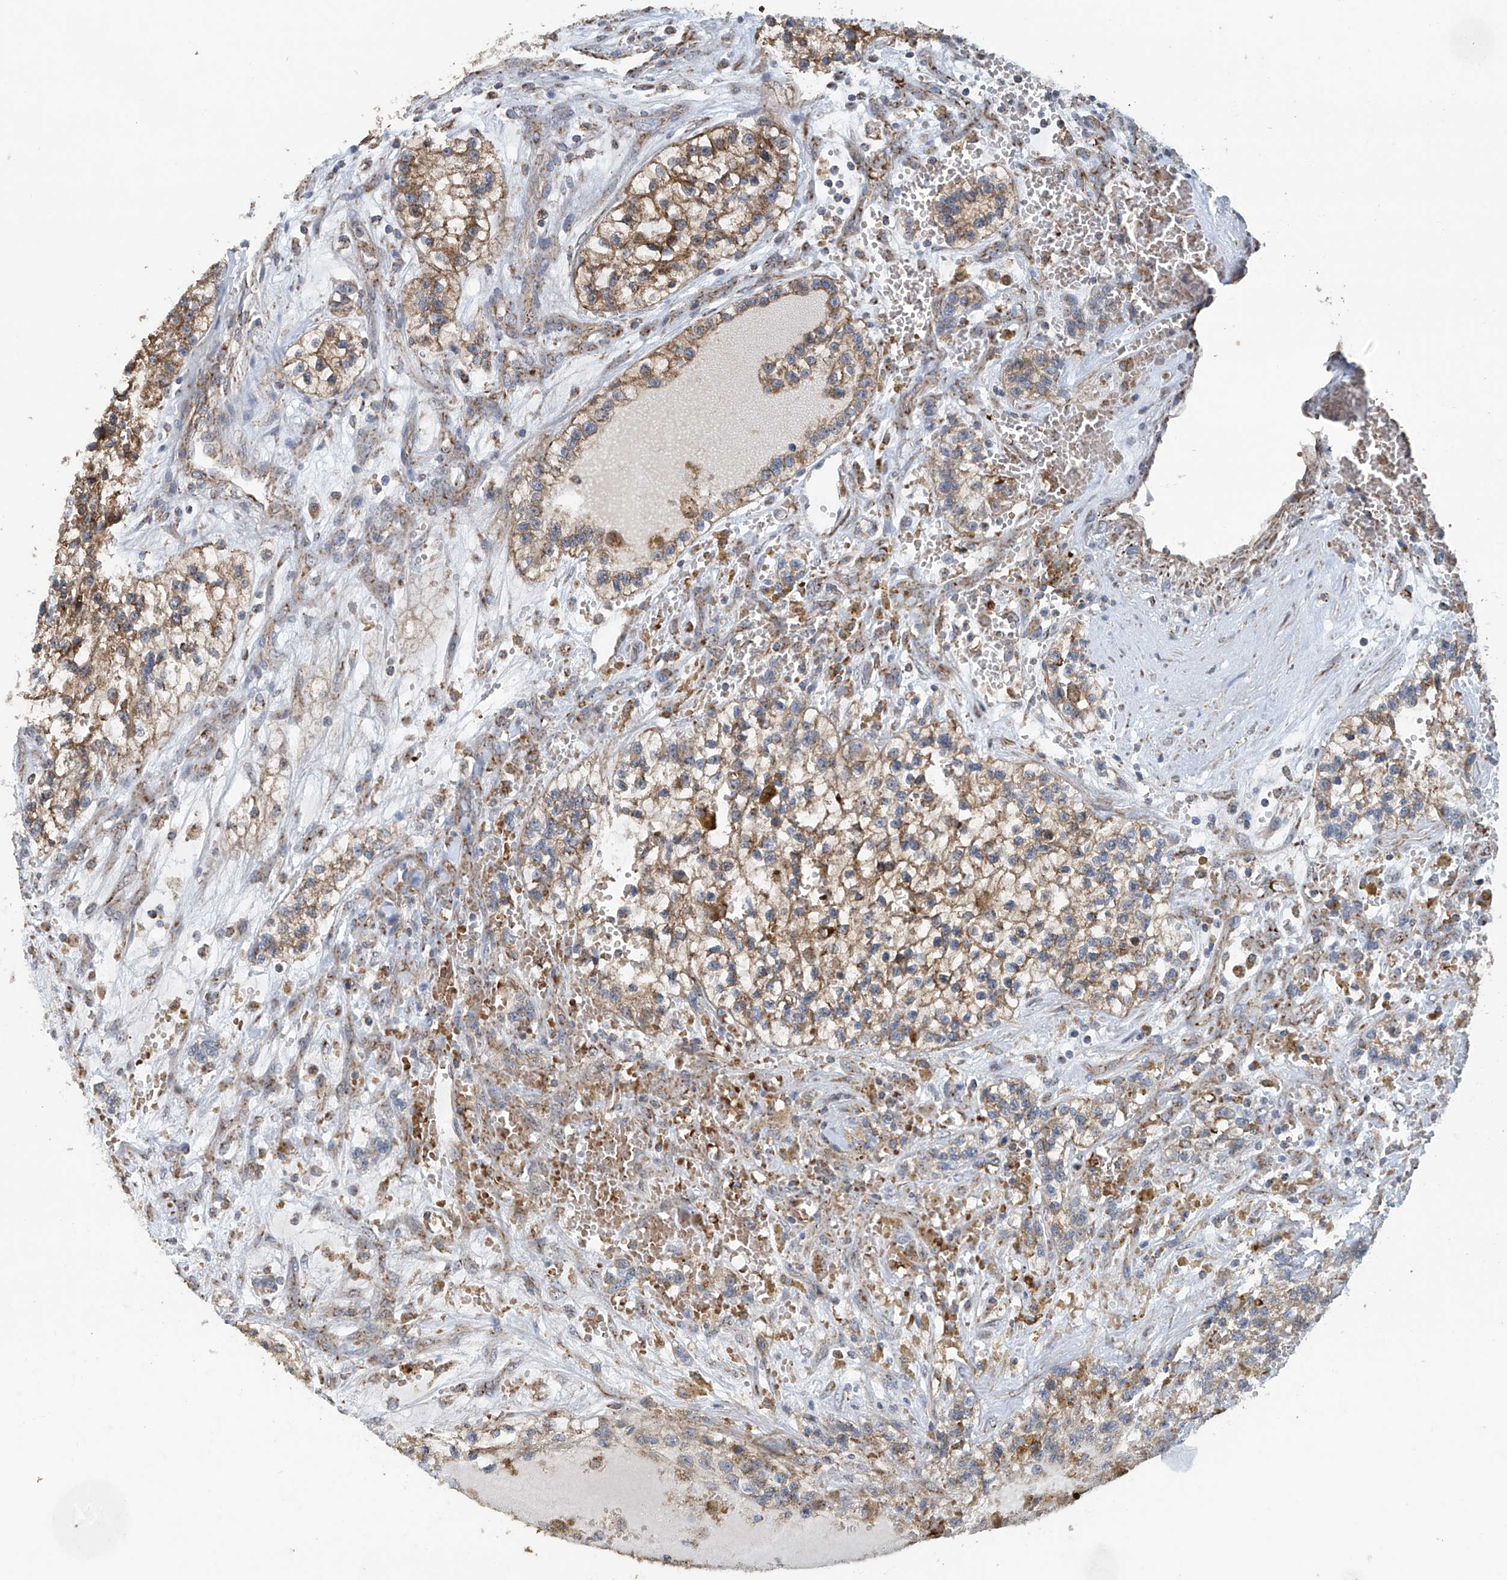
{"staining": {"intensity": "strong", "quantity": "25%-75%", "location": "cytoplasmic/membranous"}, "tissue": "renal cancer", "cell_type": "Tumor cells", "image_type": "cancer", "snomed": [{"axis": "morphology", "description": "Adenocarcinoma, NOS"}, {"axis": "topography", "description": "Kidney"}], "caption": "The photomicrograph displays immunohistochemical staining of adenocarcinoma (renal). There is strong cytoplasmic/membranous staining is identified in approximately 25%-75% of tumor cells. (IHC, brightfield microscopy, high magnification).", "gene": "COMMD1", "patient": {"sex": "female", "age": 57}}